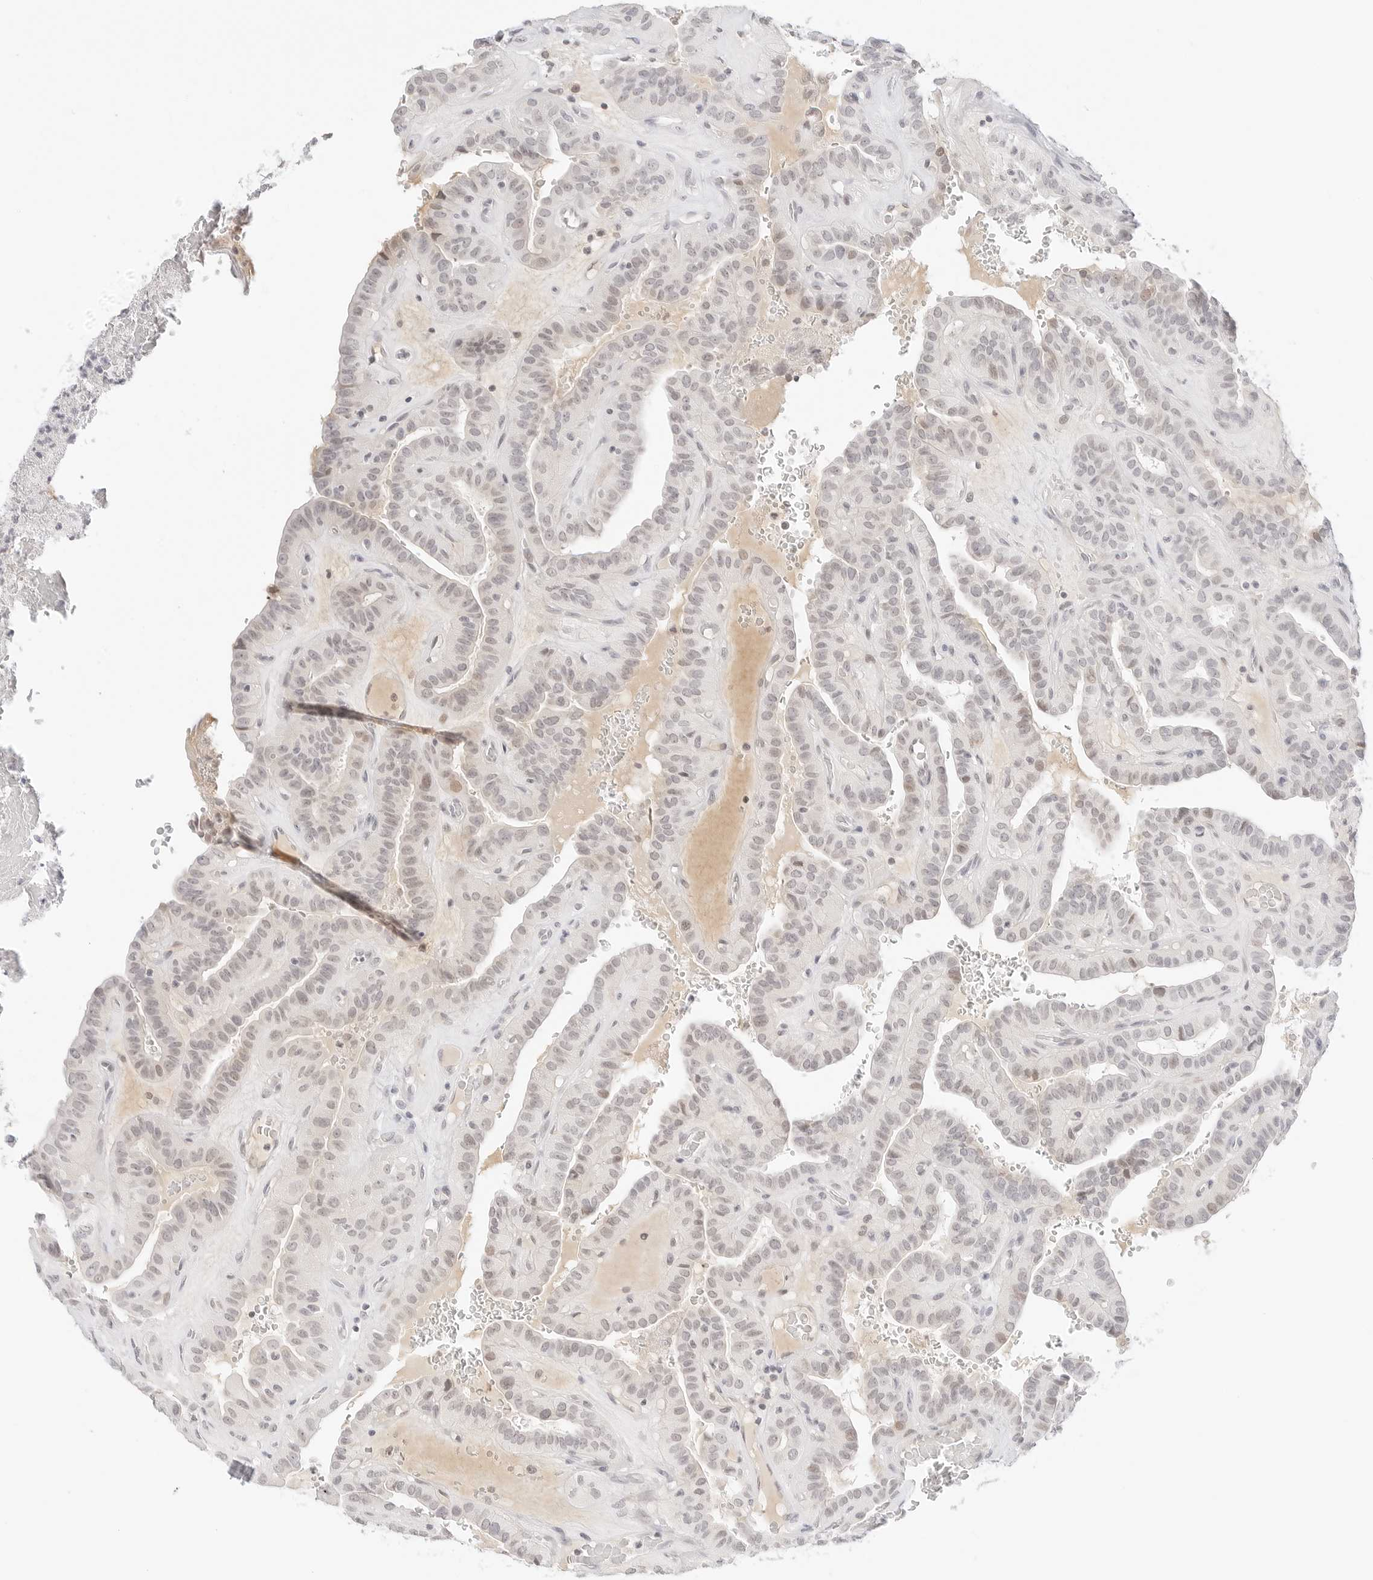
{"staining": {"intensity": "weak", "quantity": "<25%", "location": "nuclear"}, "tissue": "thyroid cancer", "cell_type": "Tumor cells", "image_type": "cancer", "snomed": [{"axis": "morphology", "description": "Papillary adenocarcinoma, NOS"}, {"axis": "topography", "description": "Thyroid gland"}], "caption": "Immunohistochemistry image of neoplastic tissue: thyroid cancer (papillary adenocarcinoma) stained with DAB reveals no significant protein staining in tumor cells.", "gene": "XKR4", "patient": {"sex": "male", "age": 77}}